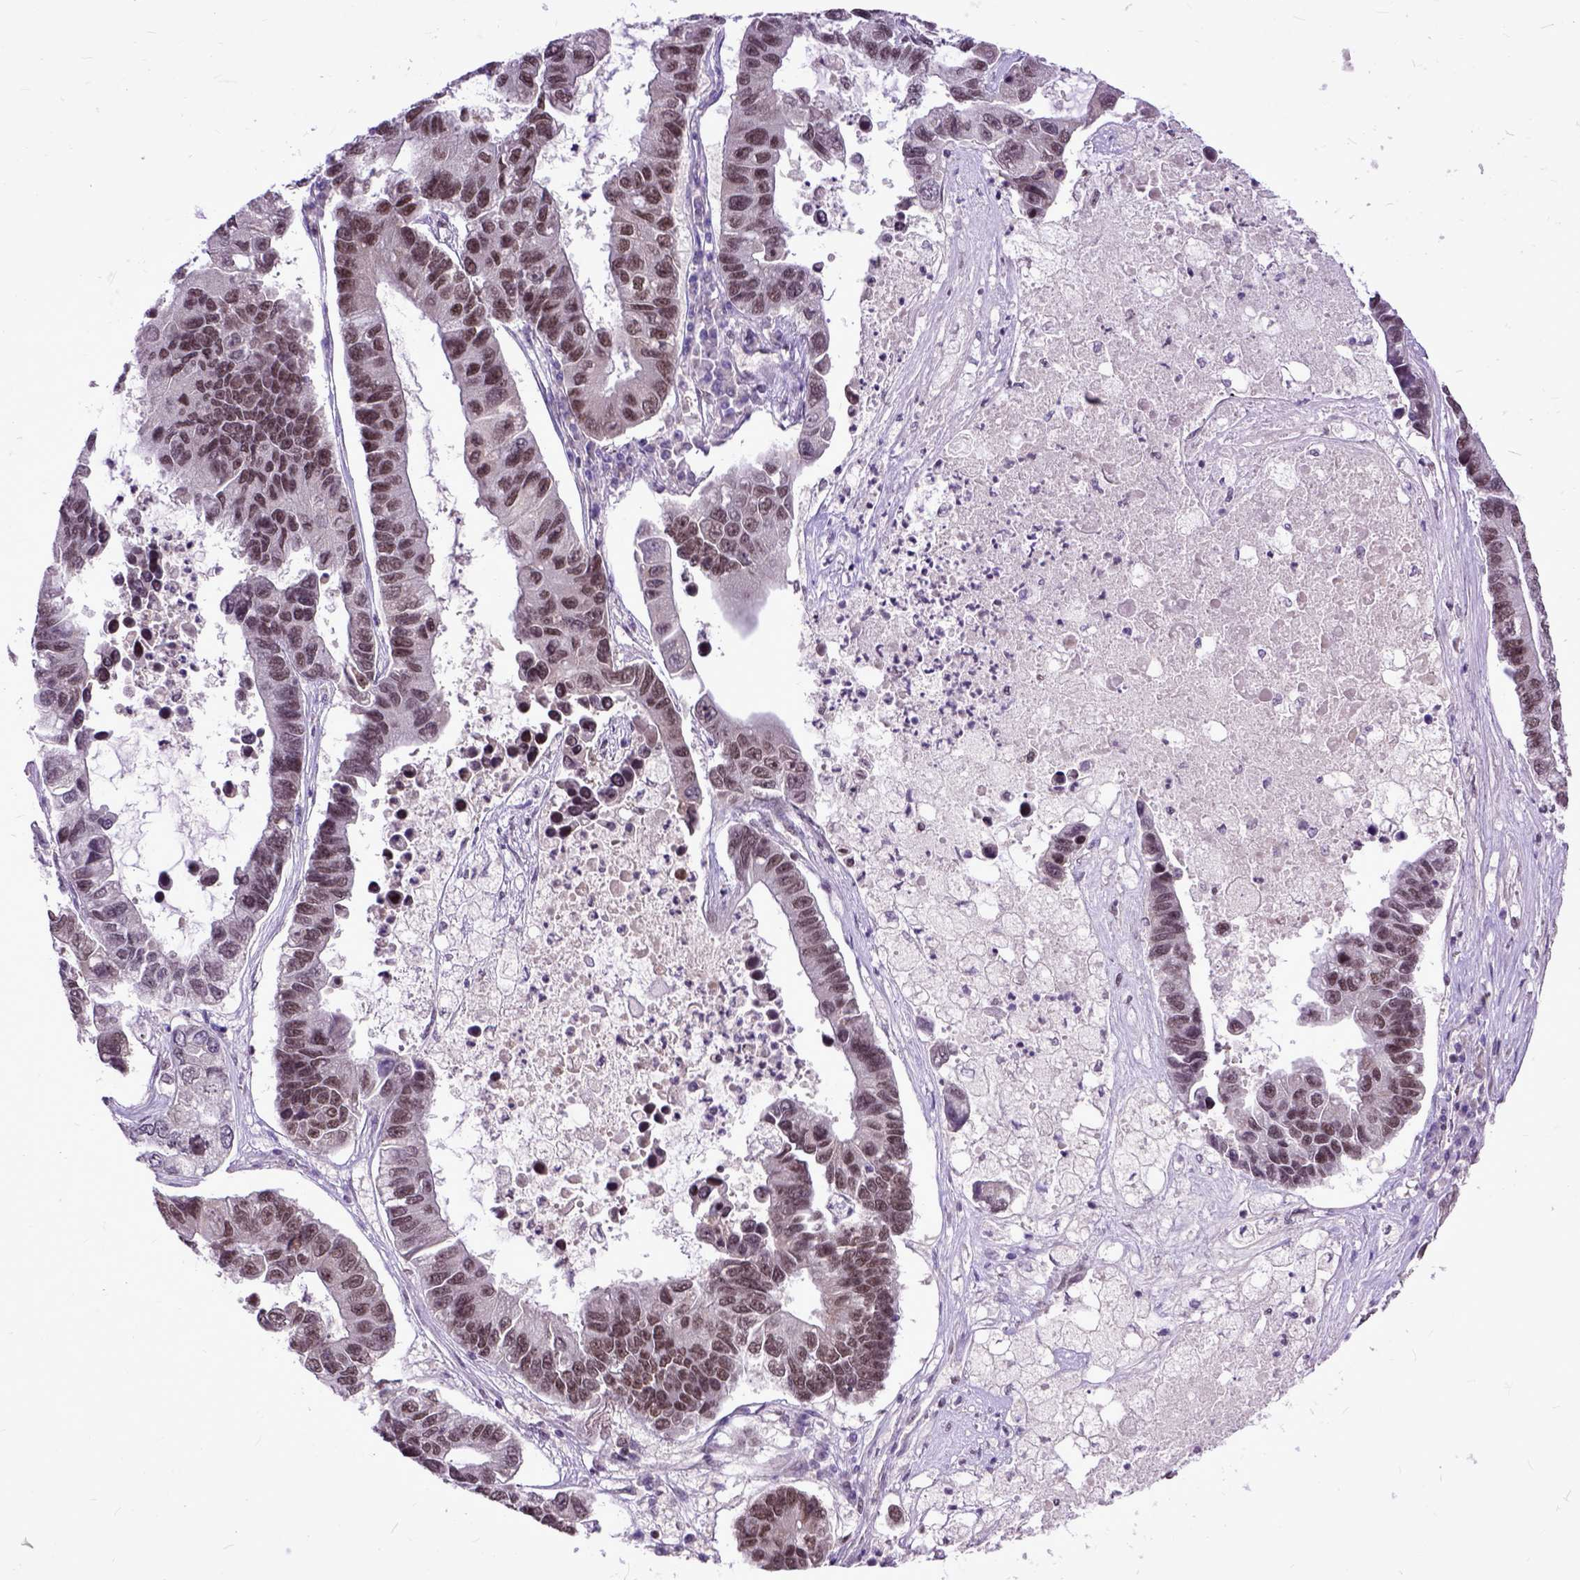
{"staining": {"intensity": "weak", "quantity": ">75%", "location": "nuclear"}, "tissue": "lung cancer", "cell_type": "Tumor cells", "image_type": "cancer", "snomed": [{"axis": "morphology", "description": "Adenocarcinoma, NOS"}, {"axis": "topography", "description": "Bronchus"}, {"axis": "topography", "description": "Lung"}], "caption": "Weak nuclear staining for a protein is identified in approximately >75% of tumor cells of lung cancer using immunohistochemistry (IHC).", "gene": "RCC2", "patient": {"sex": "female", "age": 51}}